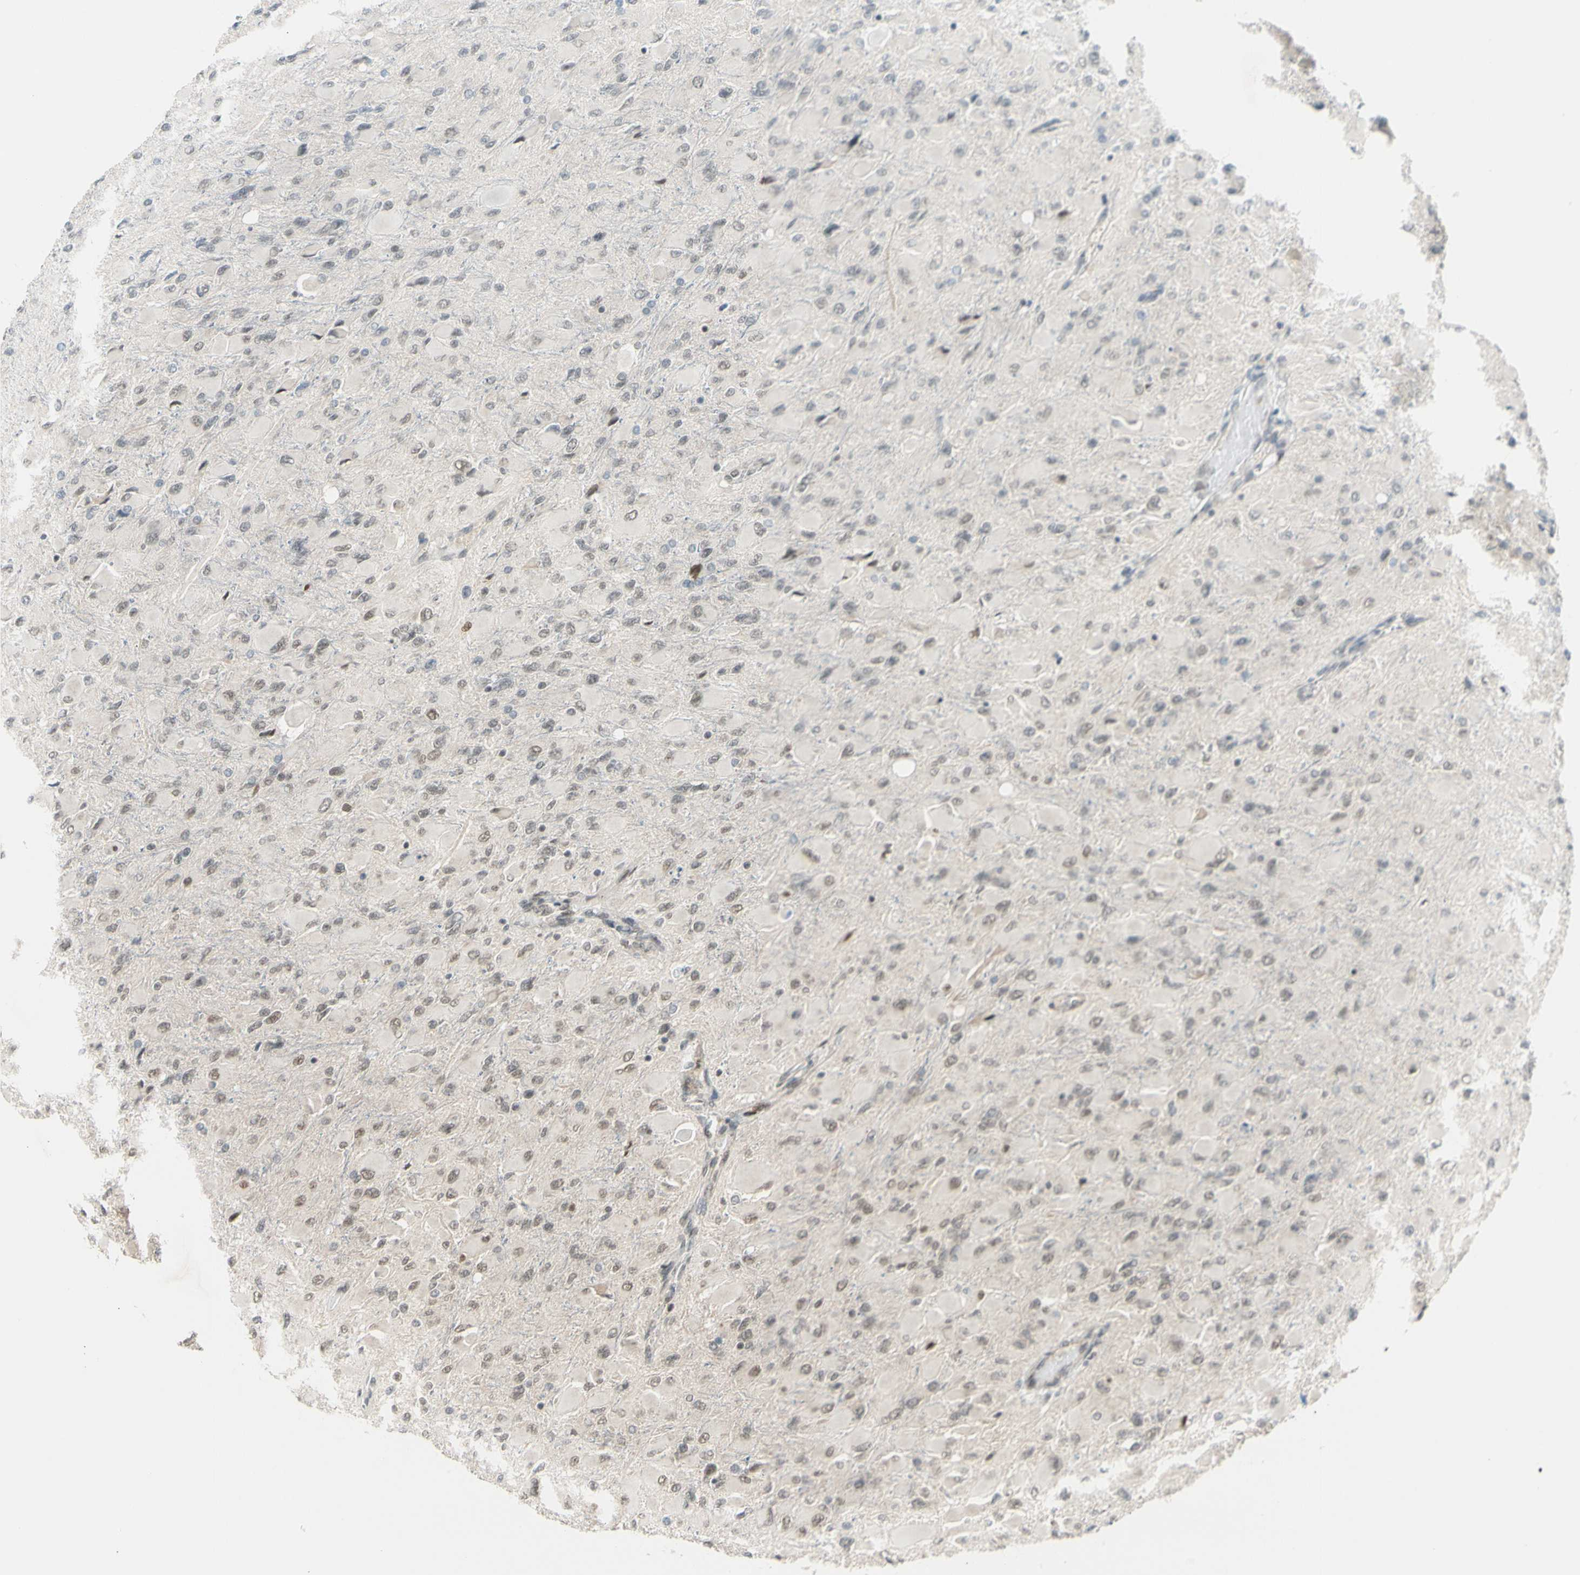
{"staining": {"intensity": "weak", "quantity": ">75%", "location": "nuclear"}, "tissue": "glioma", "cell_type": "Tumor cells", "image_type": "cancer", "snomed": [{"axis": "morphology", "description": "Glioma, malignant, High grade"}, {"axis": "topography", "description": "Cerebral cortex"}], "caption": "This is a photomicrograph of immunohistochemistry staining of malignant glioma (high-grade), which shows weak positivity in the nuclear of tumor cells.", "gene": "BRMS1", "patient": {"sex": "female", "age": 36}}